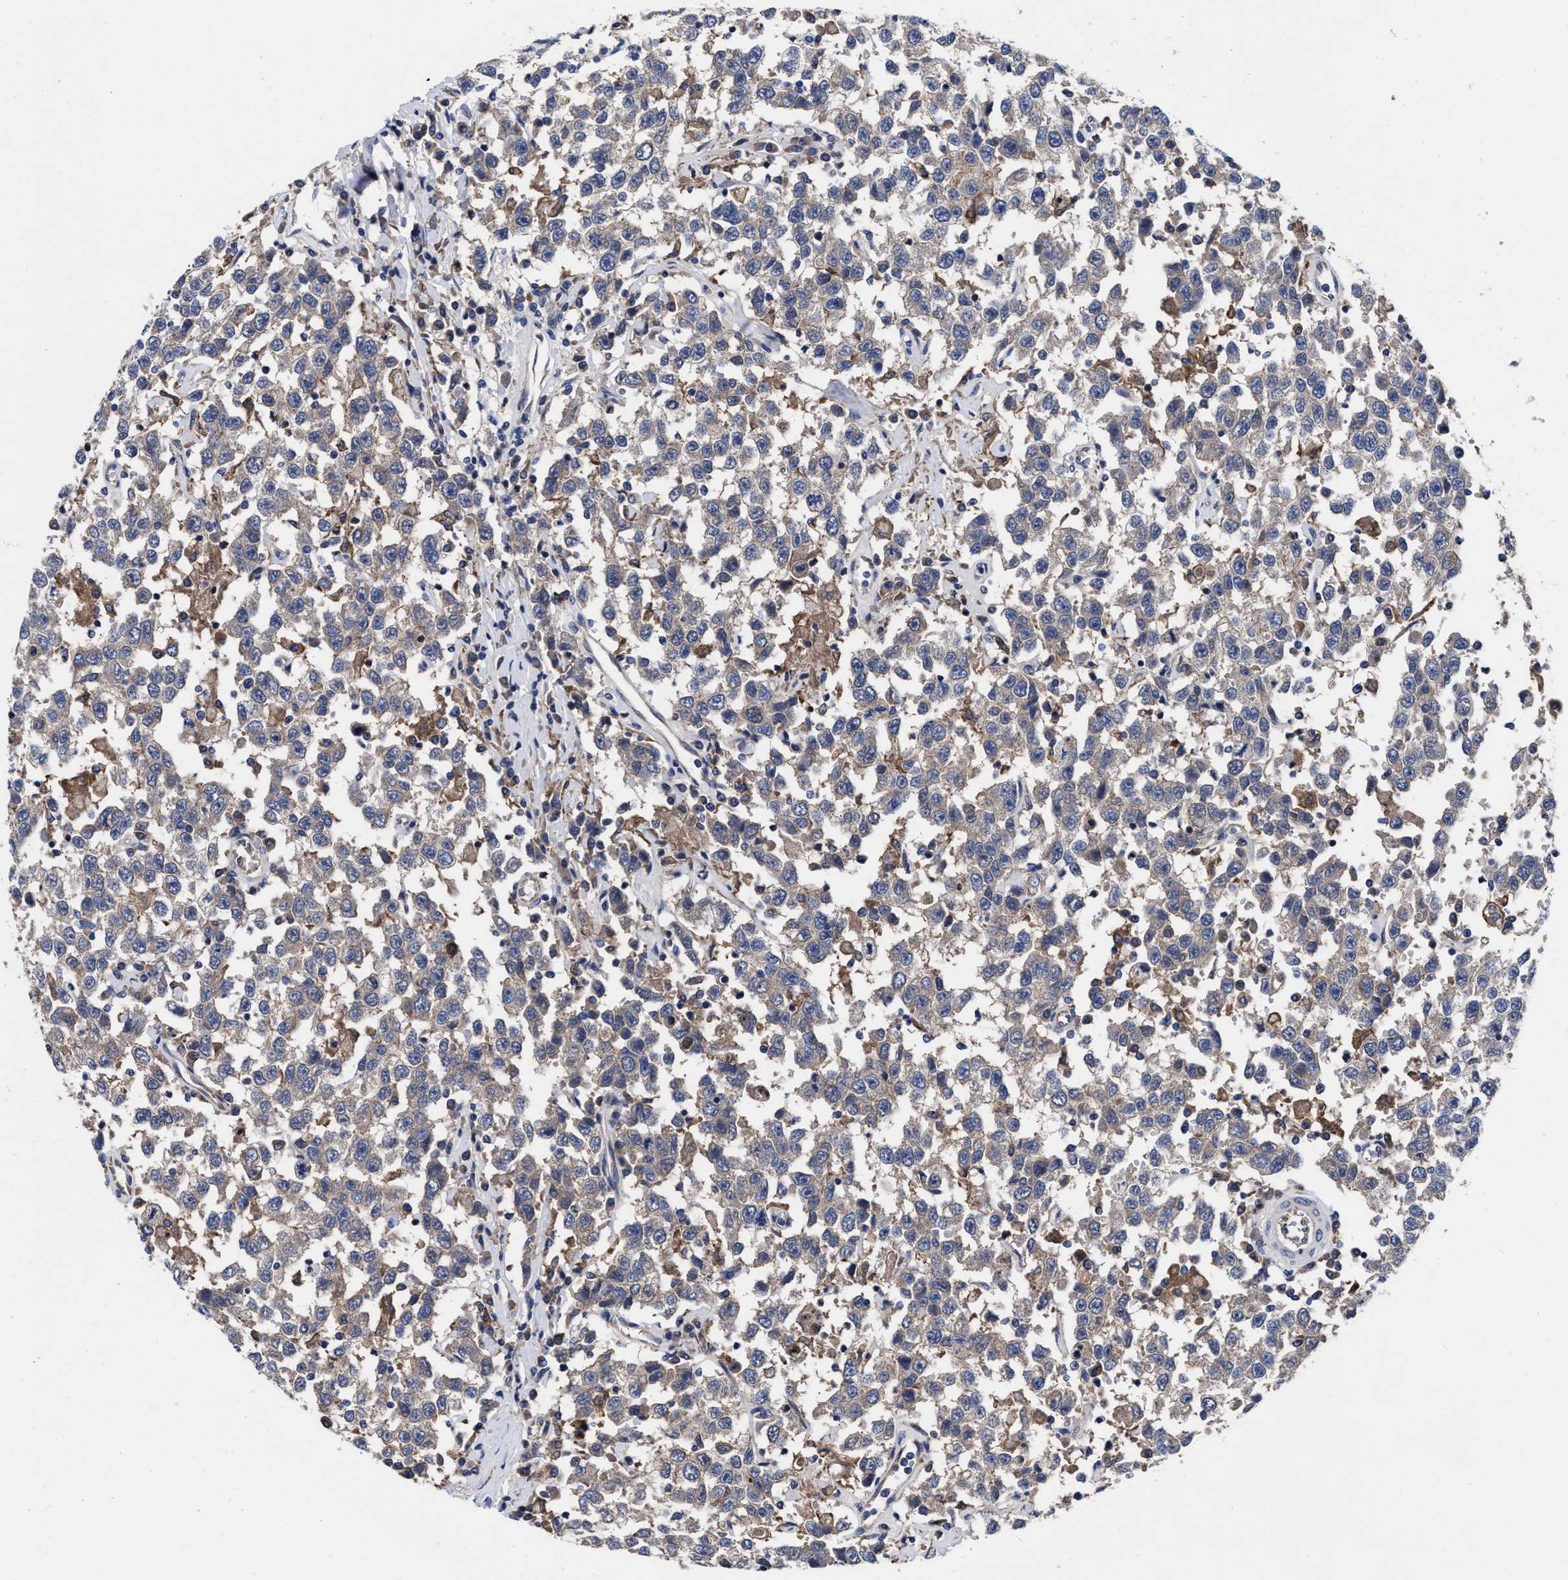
{"staining": {"intensity": "weak", "quantity": "25%-75%", "location": "cytoplasmic/membranous"}, "tissue": "testis cancer", "cell_type": "Tumor cells", "image_type": "cancer", "snomed": [{"axis": "morphology", "description": "Seminoma, NOS"}, {"axis": "topography", "description": "Testis"}], "caption": "This is a micrograph of immunohistochemistry staining of testis cancer, which shows weak positivity in the cytoplasmic/membranous of tumor cells.", "gene": "TXNDC17", "patient": {"sex": "male", "age": 41}}